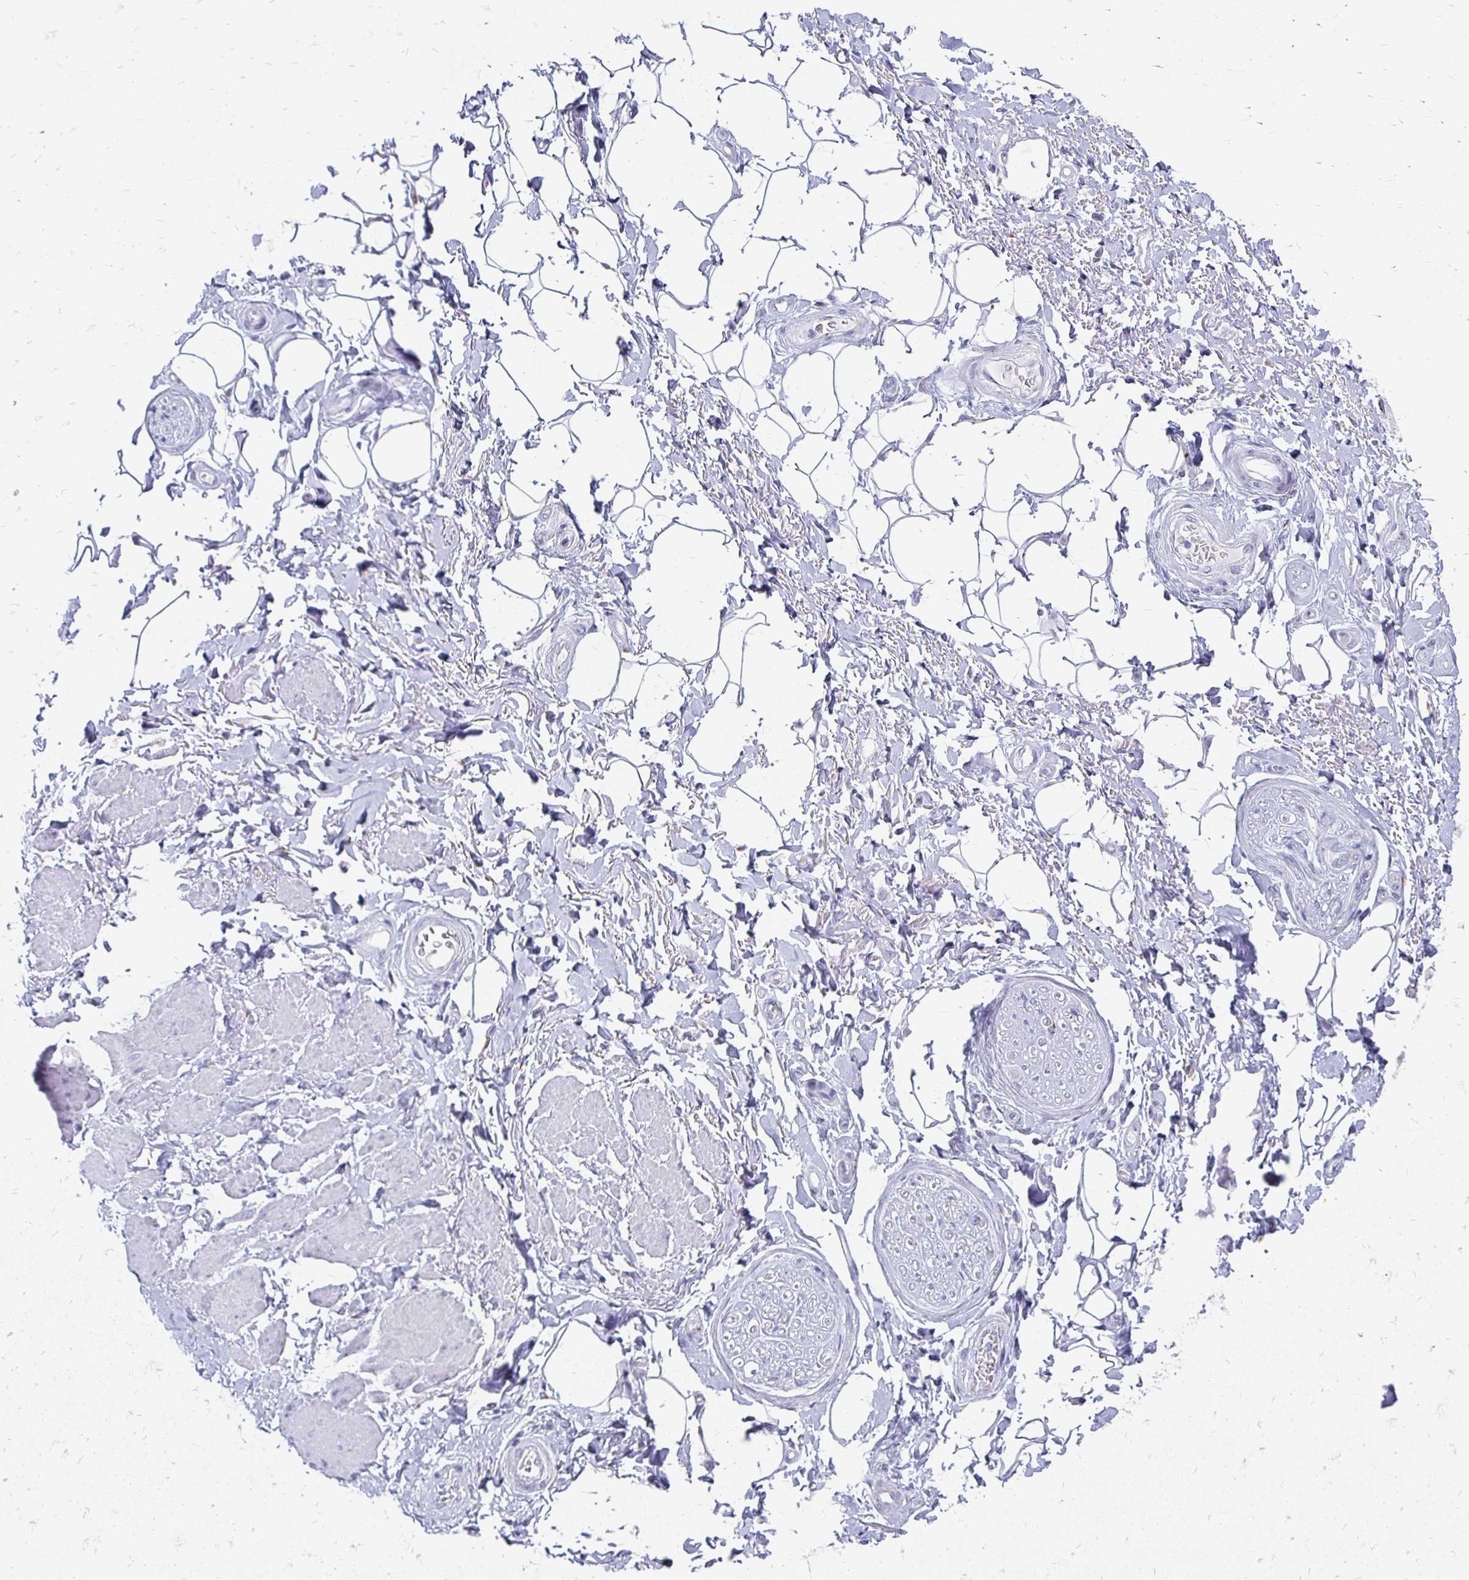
{"staining": {"intensity": "negative", "quantity": "none", "location": "none"}, "tissue": "adipose tissue", "cell_type": "Adipocytes", "image_type": "normal", "snomed": [{"axis": "morphology", "description": "Normal tissue, NOS"}, {"axis": "topography", "description": "Peripheral nerve tissue"}], "caption": "Protein analysis of benign adipose tissue displays no significant staining in adipocytes. (Brightfield microscopy of DAB IHC at high magnification).", "gene": "PAGE4", "patient": {"sex": "male", "age": 51}}